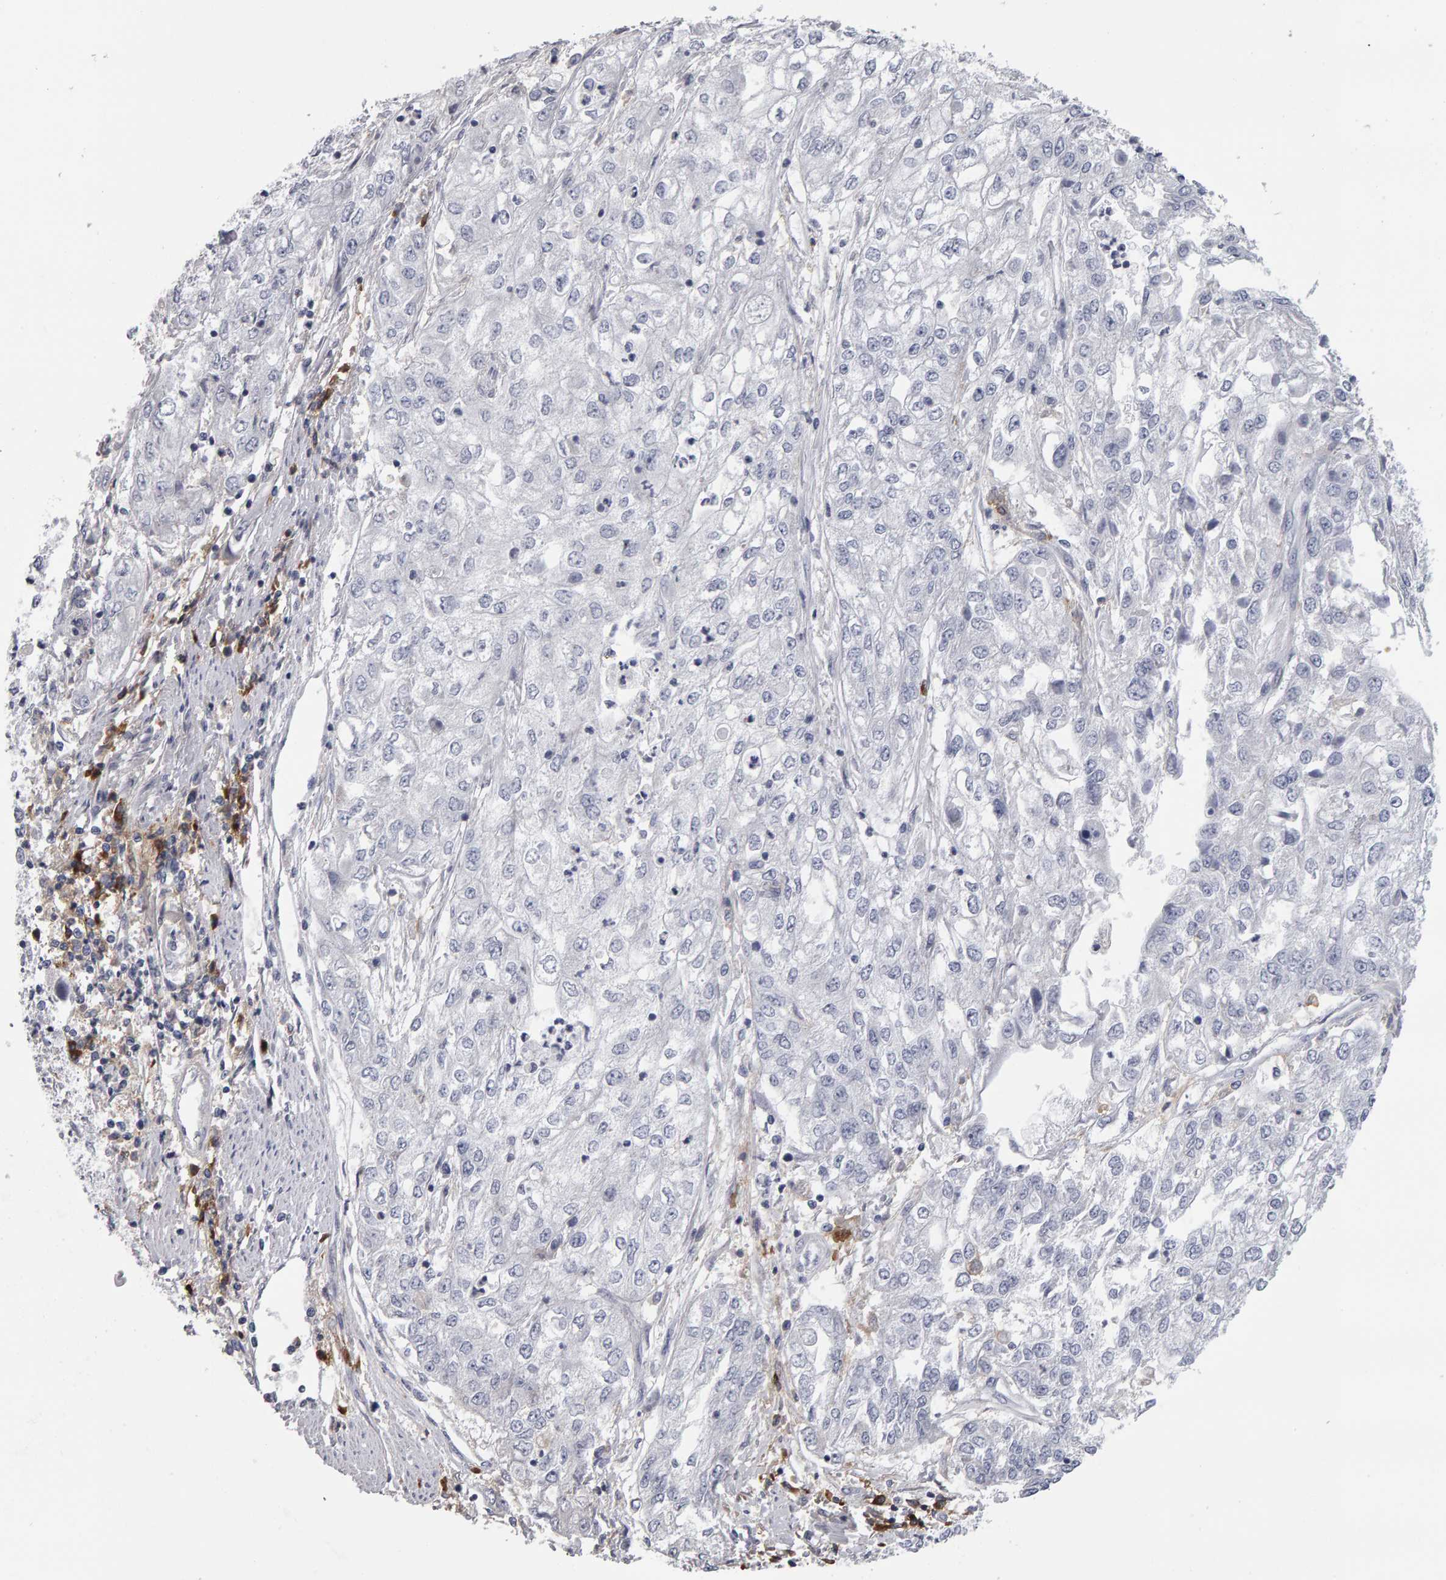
{"staining": {"intensity": "negative", "quantity": "none", "location": "none"}, "tissue": "endometrial cancer", "cell_type": "Tumor cells", "image_type": "cancer", "snomed": [{"axis": "morphology", "description": "Adenocarcinoma, NOS"}, {"axis": "topography", "description": "Endometrium"}], "caption": "This is a photomicrograph of immunohistochemistry (IHC) staining of endometrial adenocarcinoma, which shows no staining in tumor cells.", "gene": "CD38", "patient": {"sex": "female", "age": 49}}